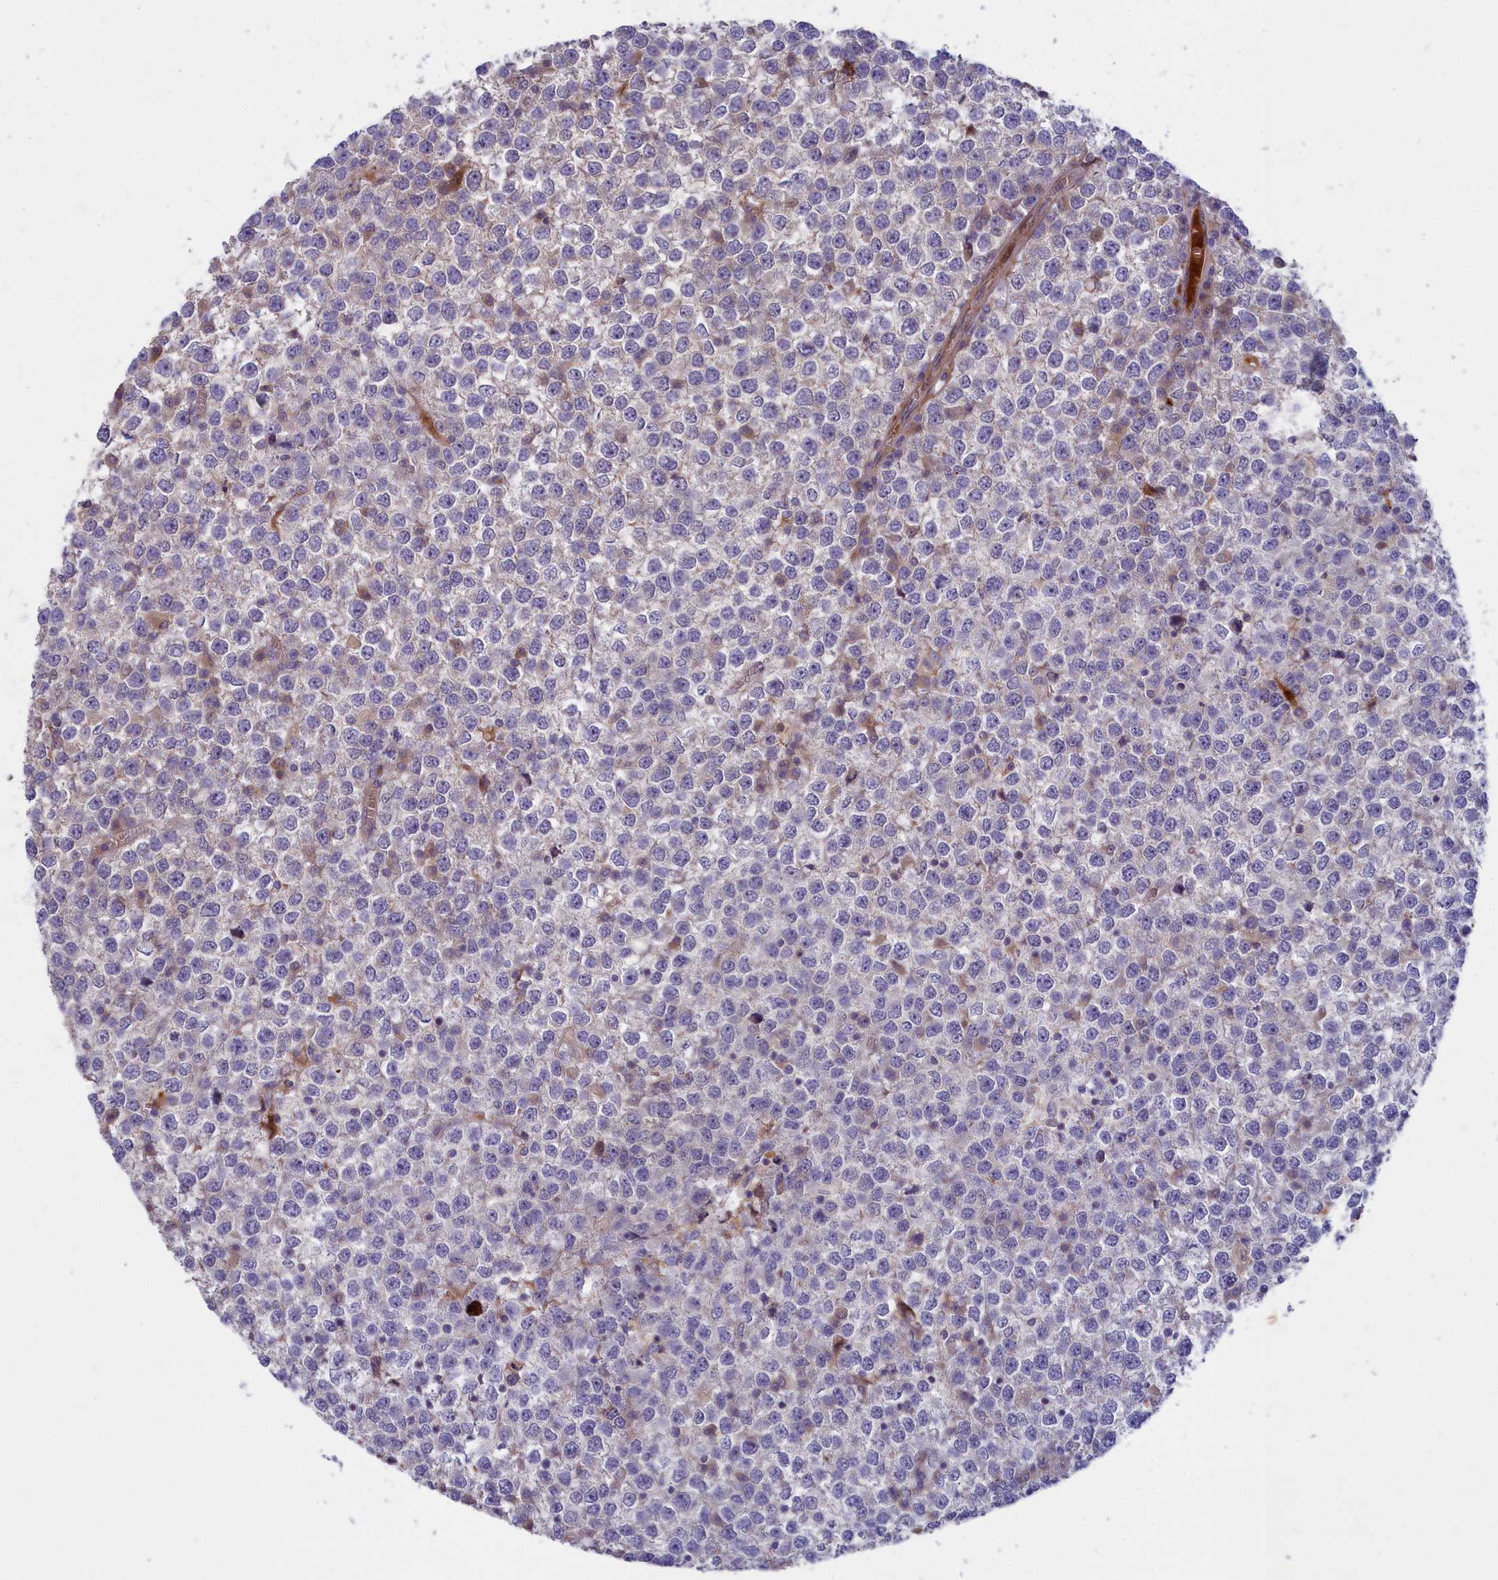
{"staining": {"intensity": "negative", "quantity": "none", "location": "none"}, "tissue": "testis cancer", "cell_type": "Tumor cells", "image_type": "cancer", "snomed": [{"axis": "morphology", "description": "Seminoma, NOS"}, {"axis": "topography", "description": "Testis"}], "caption": "IHC image of neoplastic tissue: testis cancer stained with DAB (3,3'-diaminobenzidine) reveals no significant protein positivity in tumor cells.", "gene": "FCSK", "patient": {"sex": "male", "age": 65}}